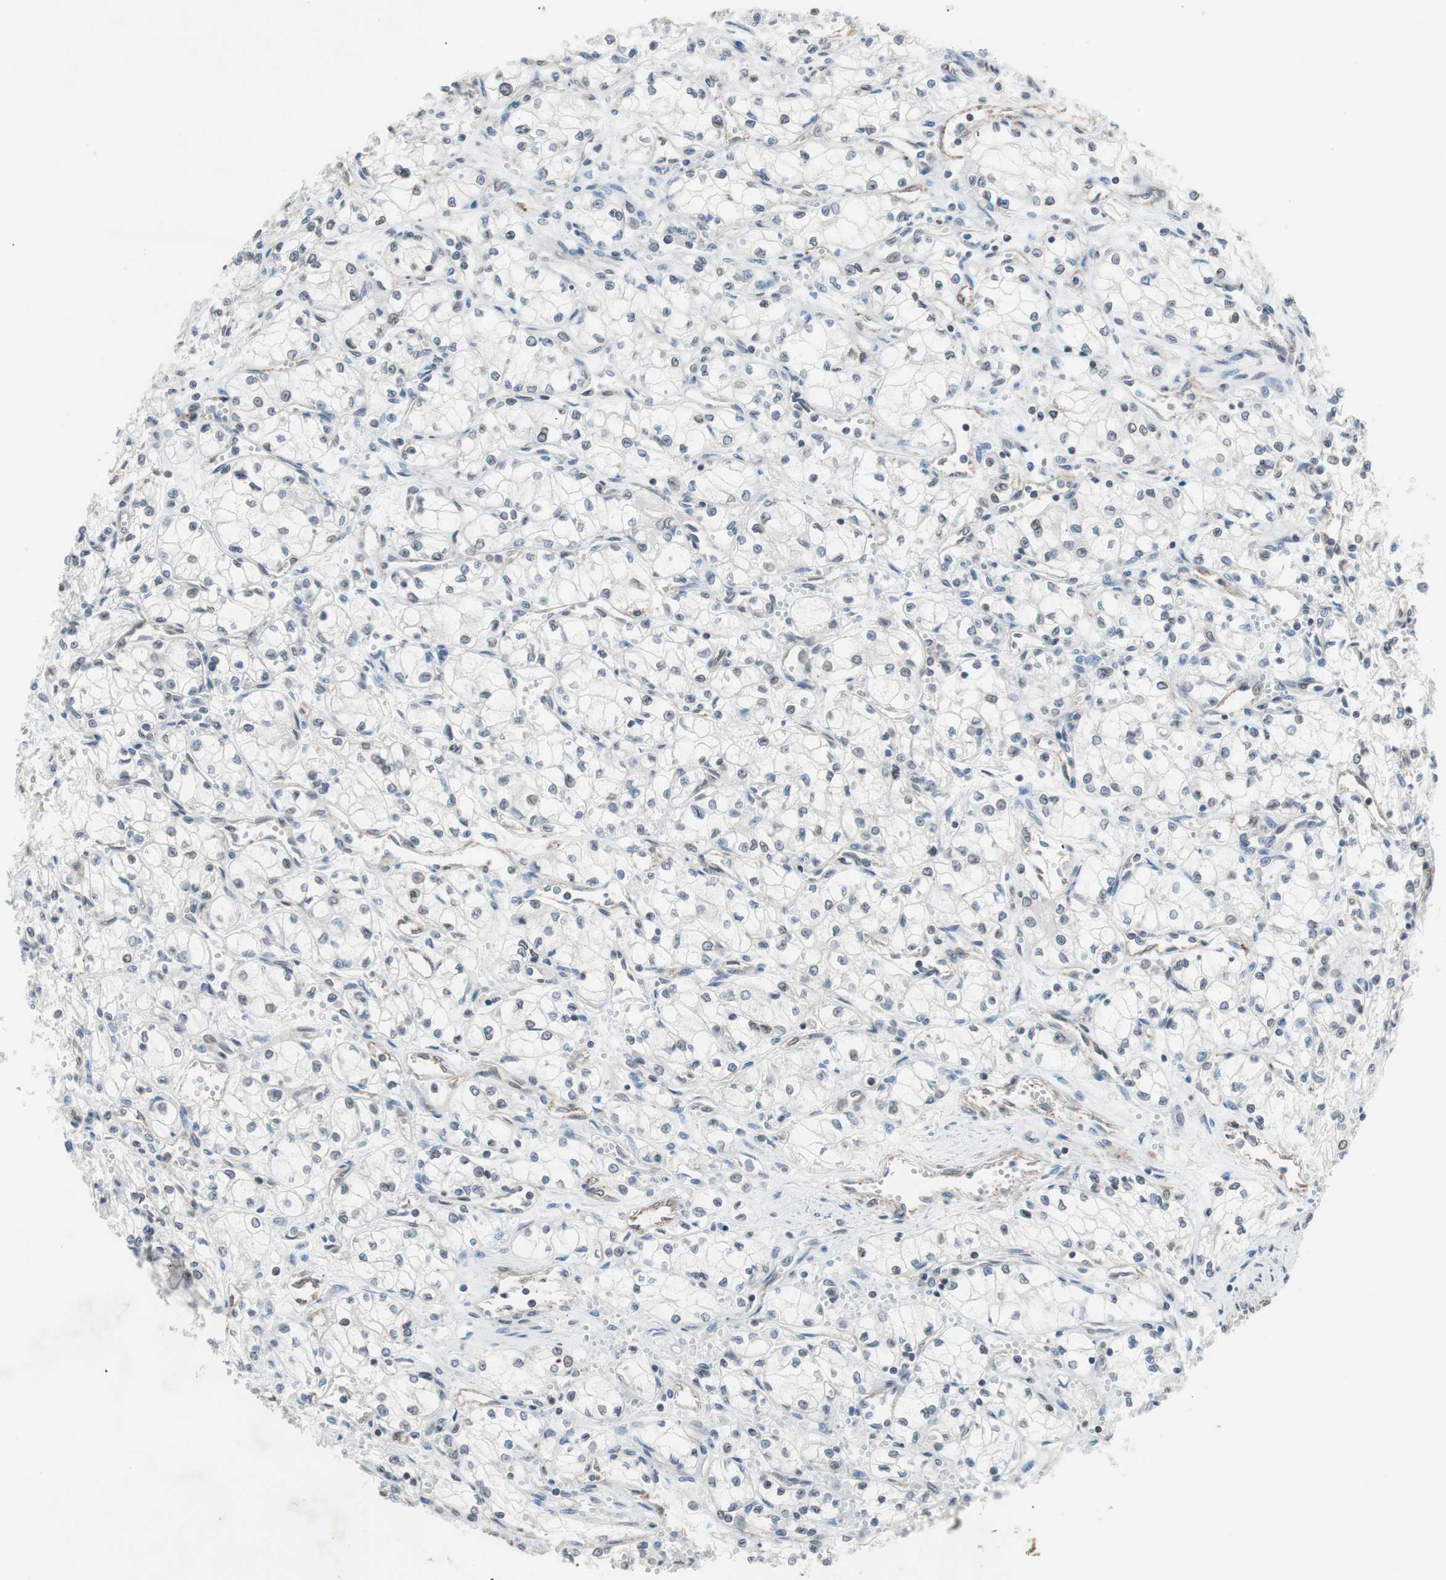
{"staining": {"intensity": "negative", "quantity": "none", "location": "none"}, "tissue": "renal cancer", "cell_type": "Tumor cells", "image_type": "cancer", "snomed": [{"axis": "morphology", "description": "Normal tissue, NOS"}, {"axis": "morphology", "description": "Adenocarcinoma, NOS"}, {"axis": "topography", "description": "Kidney"}], "caption": "Human renal cancer (adenocarcinoma) stained for a protein using immunohistochemistry (IHC) reveals no positivity in tumor cells.", "gene": "ARNT2", "patient": {"sex": "male", "age": 59}}